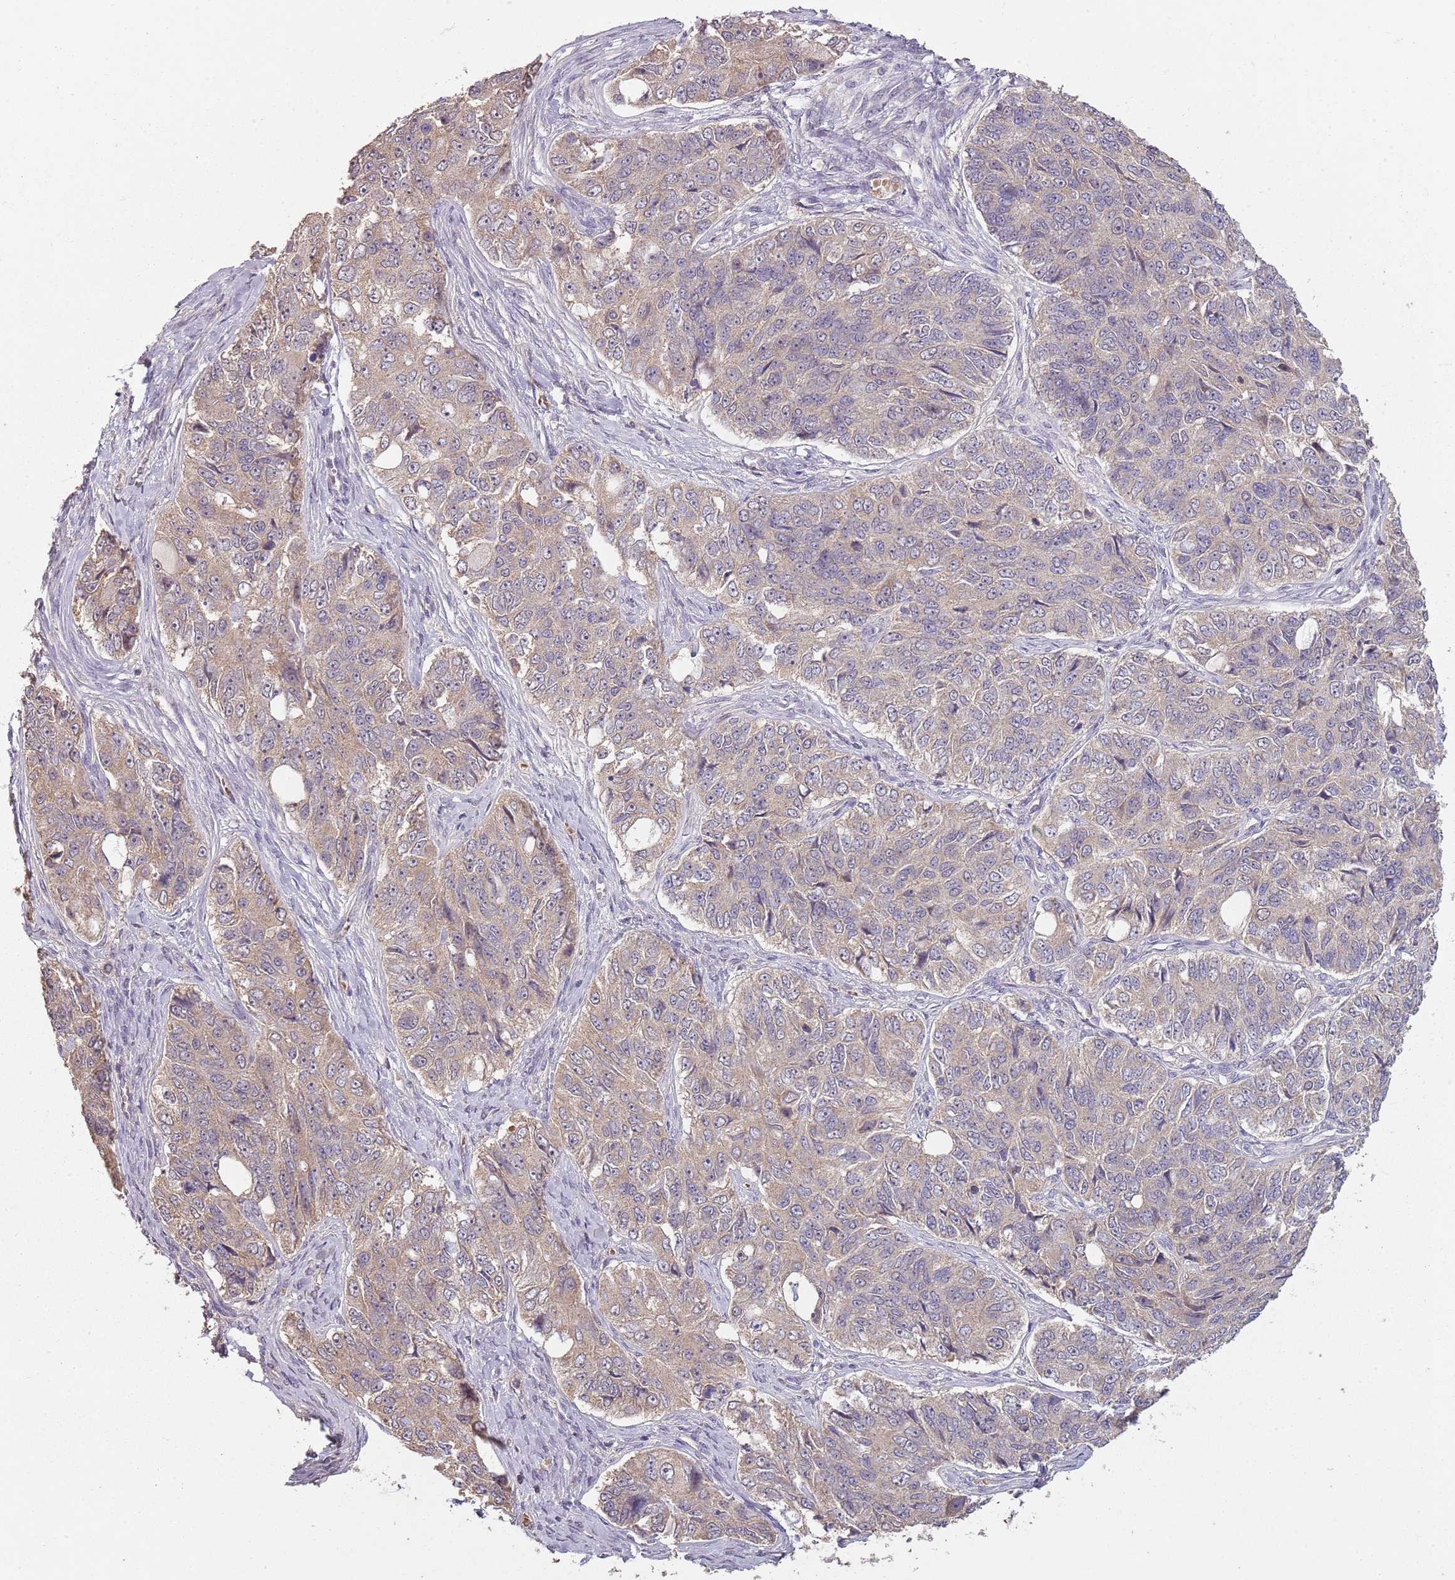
{"staining": {"intensity": "weak", "quantity": "25%-75%", "location": "cytoplasmic/membranous"}, "tissue": "ovarian cancer", "cell_type": "Tumor cells", "image_type": "cancer", "snomed": [{"axis": "morphology", "description": "Carcinoma, endometroid"}, {"axis": "topography", "description": "Ovary"}], "caption": "Immunohistochemical staining of human endometroid carcinoma (ovarian) shows low levels of weak cytoplasmic/membranous protein positivity in approximately 25%-75% of tumor cells.", "gene": "TEKT4", "patient": {"sex": "female", "age": 51}}